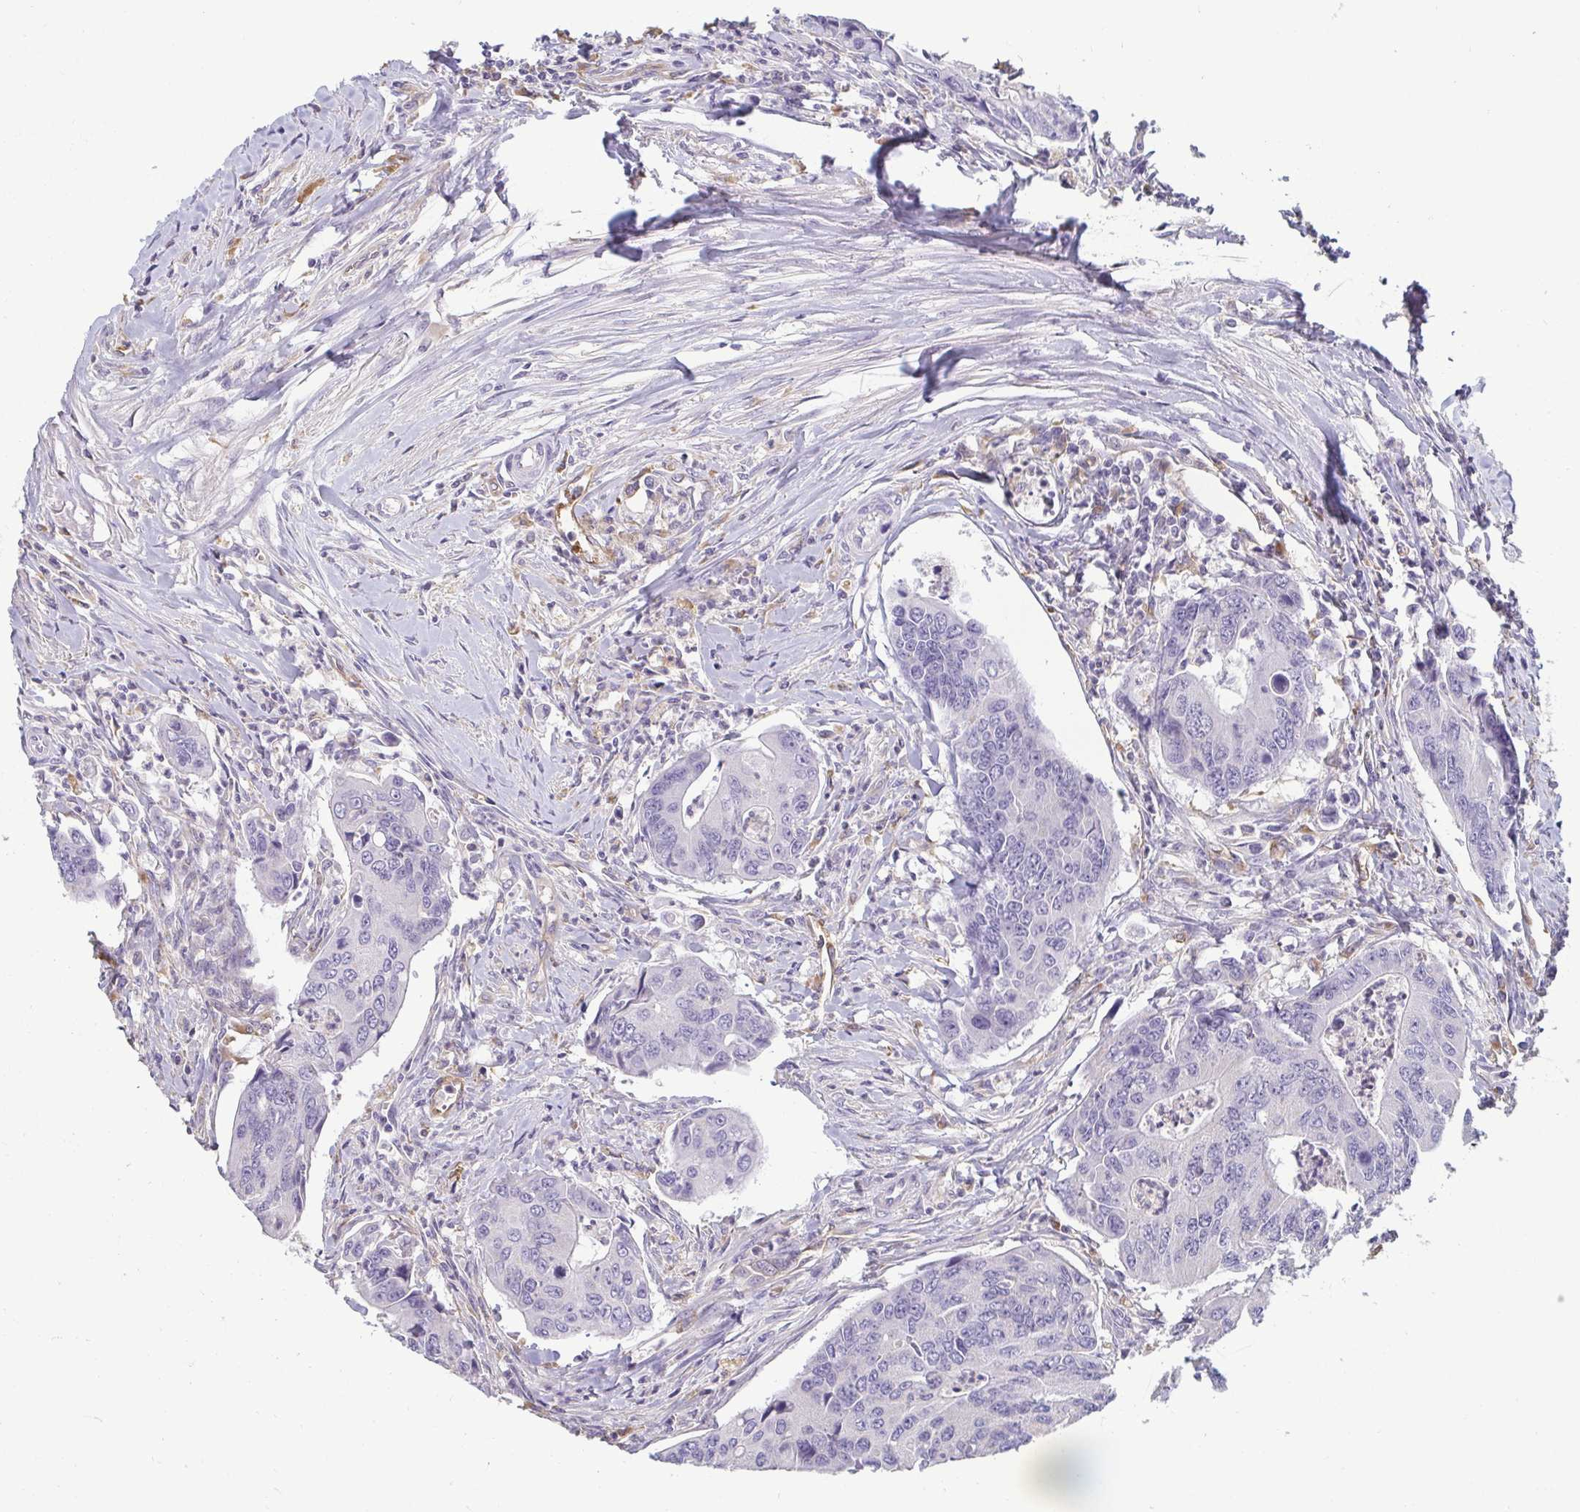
{"staining": {"intensity": "negative", "quantity": "none", "location": "none"}, "tissue": "colorectal cancer", "cell_type": "Tumor cells", "image_type": "cancer", "snomed": [{"axis": "morphology", "description": "Adenocarcinoma, NOS"}, {"axis": "topography", "description": "Colon"}], "caption": "Immunohistochemical staining of colorectal cancer displays no significant staining in tumor cells.", "gene": "PDE2A", "patient": {"sex": "female", "age": 67}}